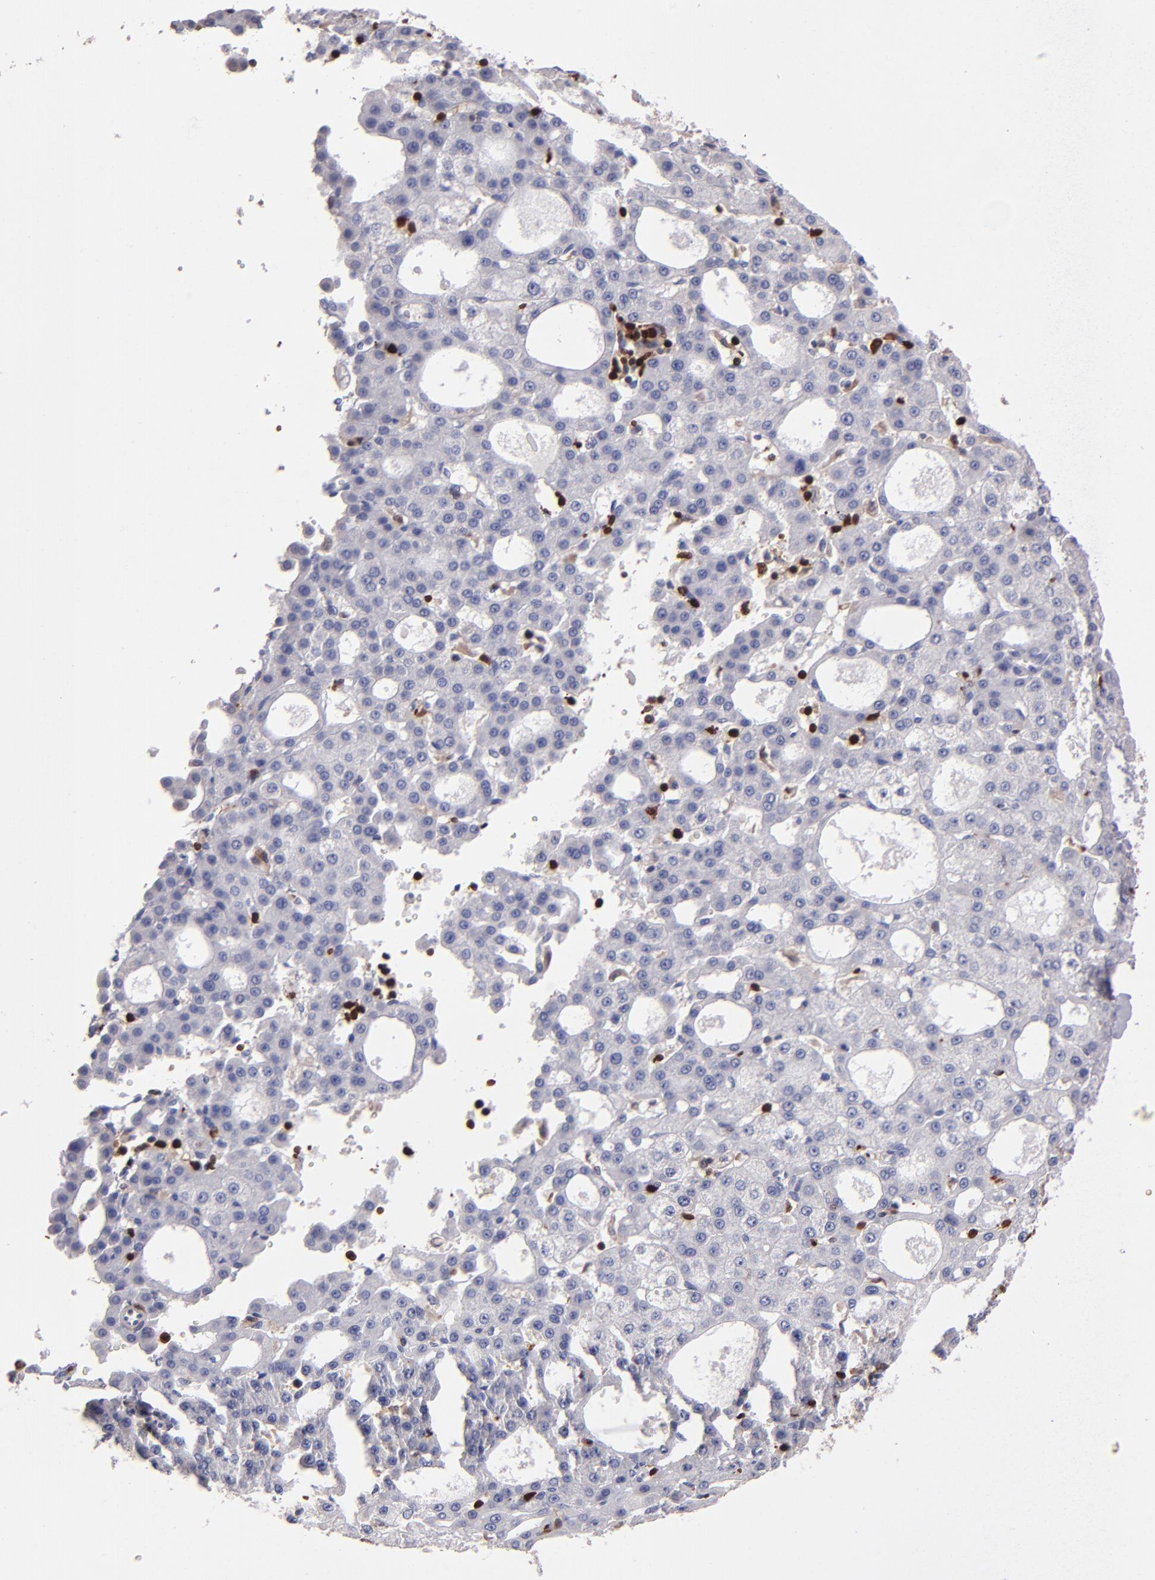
{"staining": {"intensity": "negative", "quantity": "none", "location": "none"}, "tissue": "liver cancer", "cell_type": "Tumor cells", "image_type": "cancer", "snomed": [{"axis": "morphology", "description": "Carcinoma, Hepatocellular, NOS"}, {"axis": "topography", "description": "Liver"}], "caption": "IHC micrograph of neoplastic tissue: liver cancer stained with DAB (3,3'-diaminobenzidine) shows no significant protein positivity in tumor cells.", "gene": "S100A4", "patient": {"sex": "male", "age": 47}}